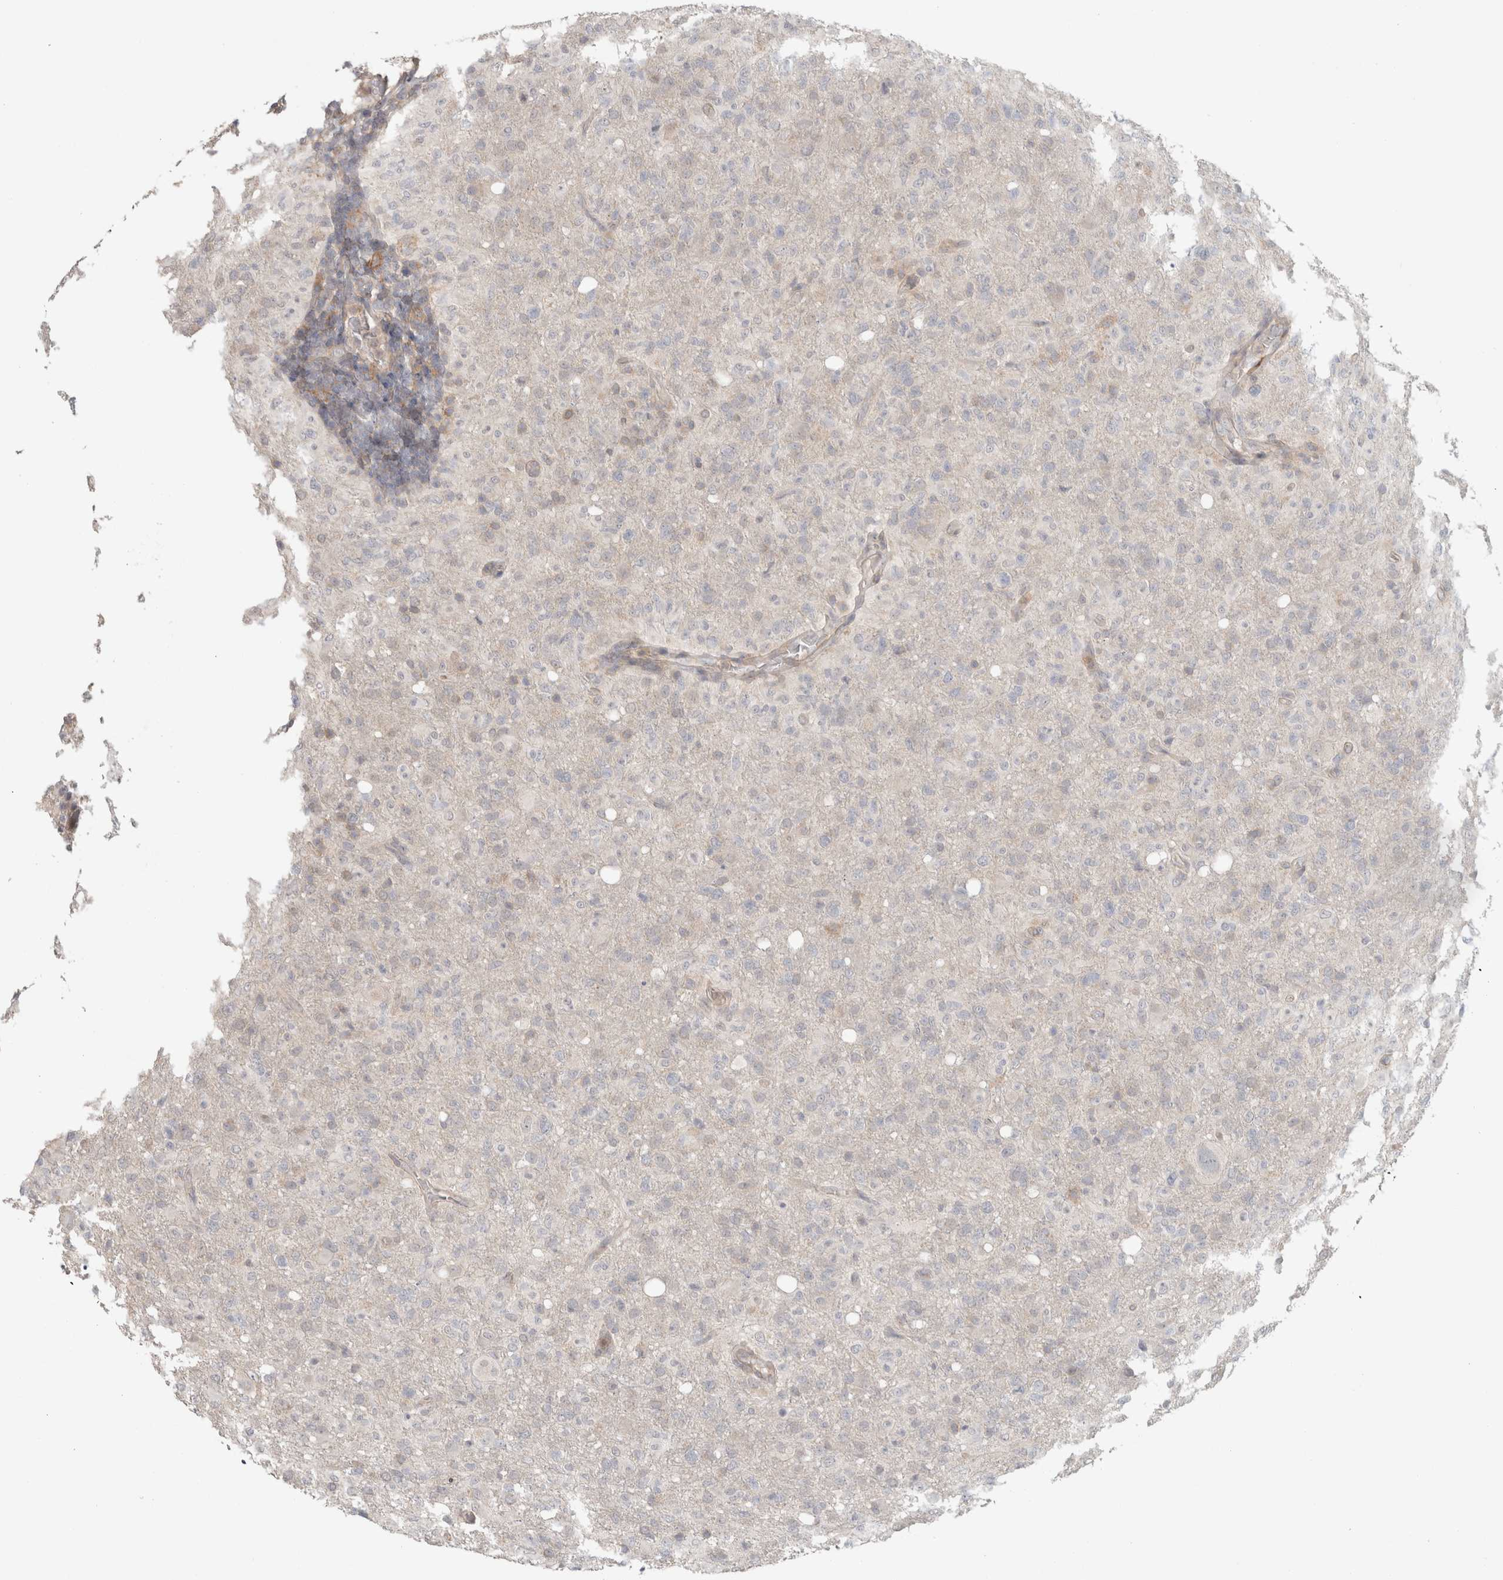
{"staining": {"intensity": "negative", "quantity": "none", "location": "none"}, "tissue": "glioma", "cell_type": "Tumor cells", "image_type": "cancer", "snomed": [{"axis": "morphology", "description": "Glioma, malignant, High grade"}, {"axis": "topography", "description": "Brain"}], "caption": "Malignant glioma (high-grade) was stained to show a protein in brown. There is no significant positivity in tumor cells.", "gene": "HSPG2", "patient": {"sex": "female", "age": 57}}